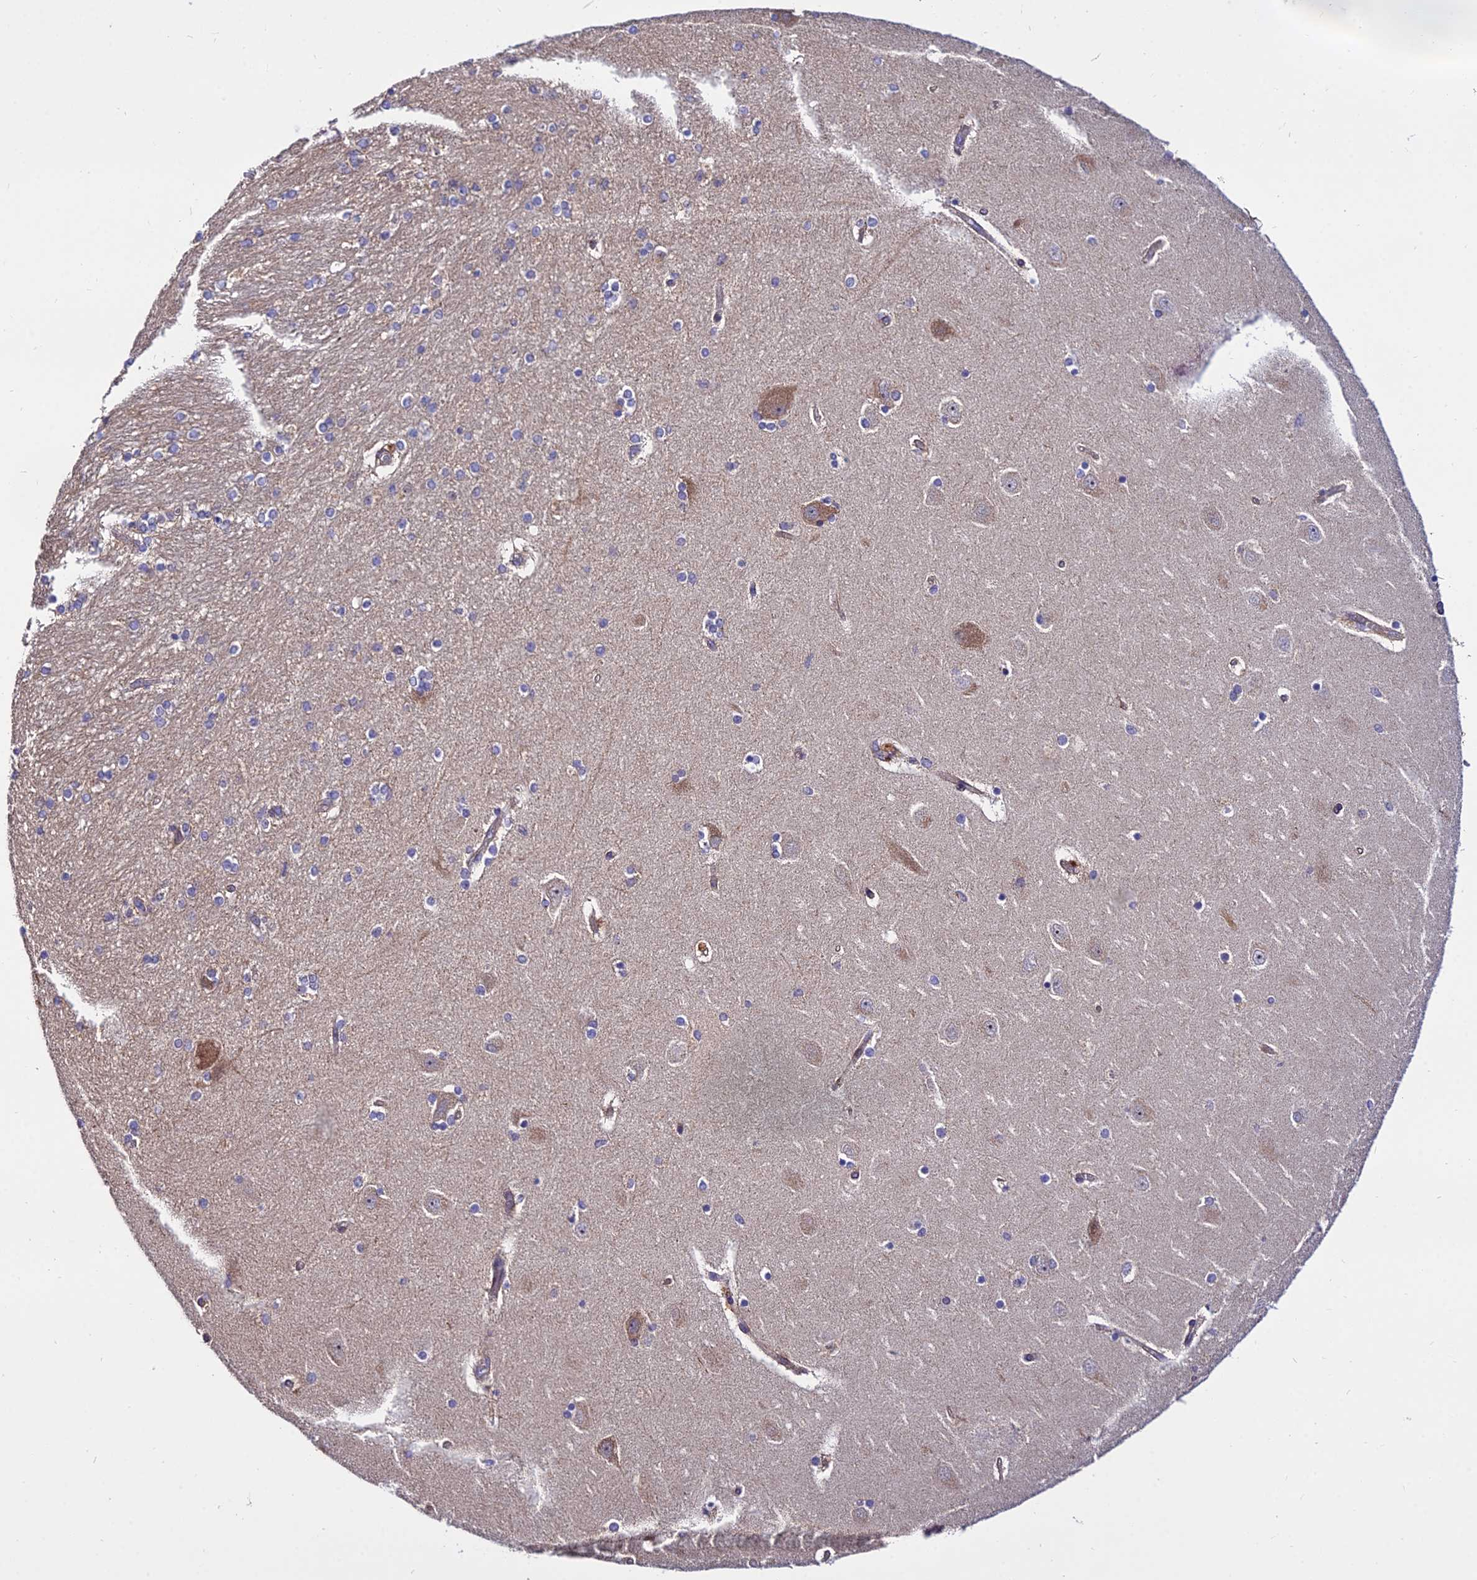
{"staining": {"intensity": "negative", "quantity": "none", "location": "none"}, "tissue": "hippocampus", "cell_type": "Glial cells", "image_type": "normal", "snomed": [{"axis": "morphology", "description": "Normal tissue, NOS"}, {"axis": "topography", "description": "Hippocampus"}], "caption": "High power microscopy micrograph of an IHC micrograph of unremarkable hippocampus, revealing no significant expression in glial cells.", "gene": "CDC37L1", "patient": {"sex": "female", "age": 54}}